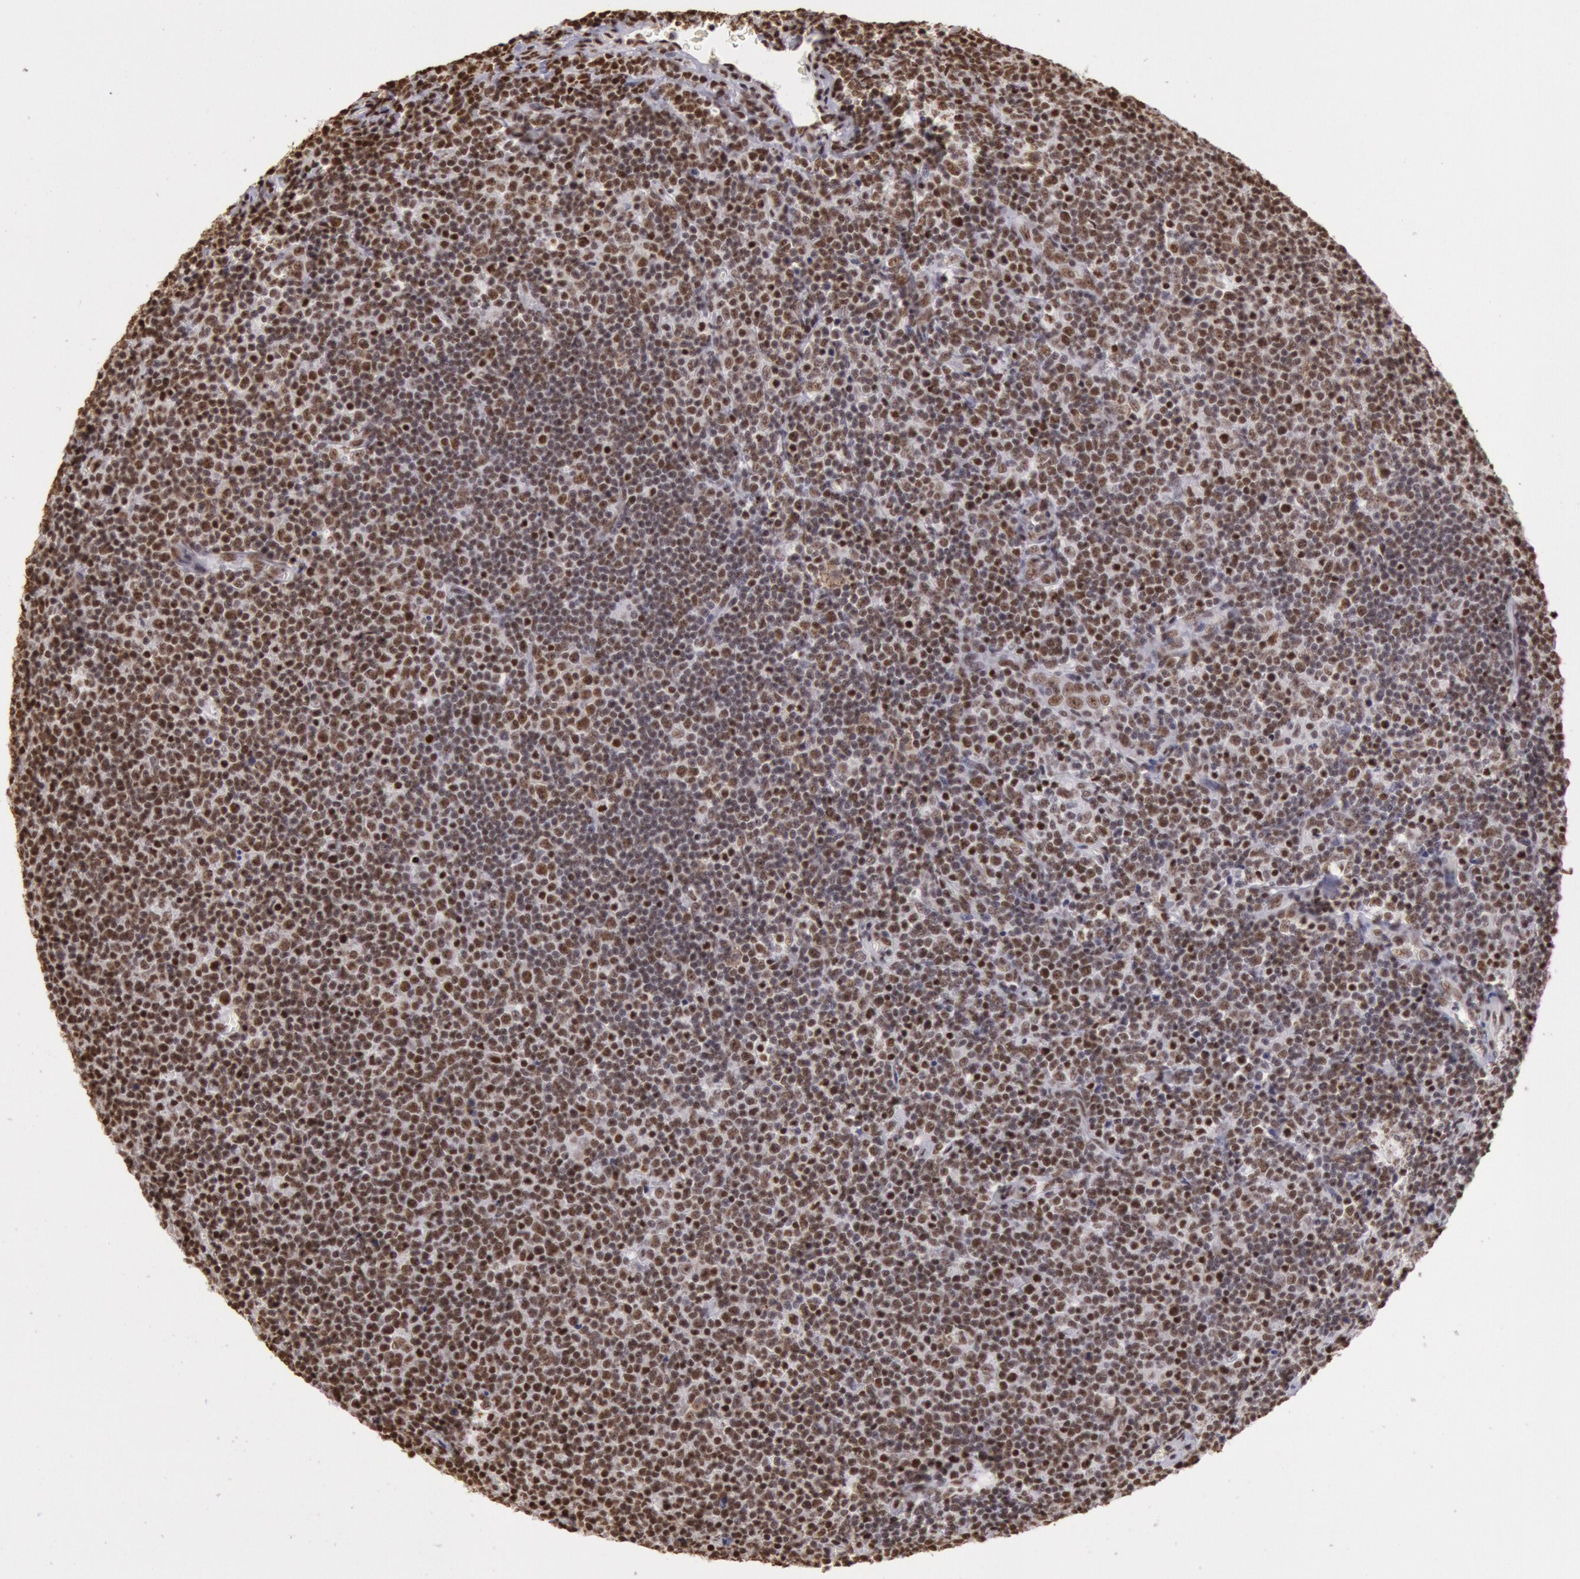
{"staining": {"intensity": "moderate", "quantity": ">75%", "location": "nuclear"}, "tissue": "lymphoma", "cell_type": "Tumor cells", "image_type": "cancer", "snomed": [{"axis": "morphology", "description": "Malignant lymphoma, non-Hodgkin's type, Low grade"}, {"axis": "topography", "description": "Lymph node"}], "caption": "IHC staining of lymphoma, which shows medium levels of moderate nuclear staining in about >75% of tumor cells indicating moderate nuclear protein staining. The staining was performed using DAB (brown) for protein detection and nuclei were counterstained in hematoxylin (blue).", "gene": "HNRNPH2", "patient": {"sex": "male", "age": 74}}